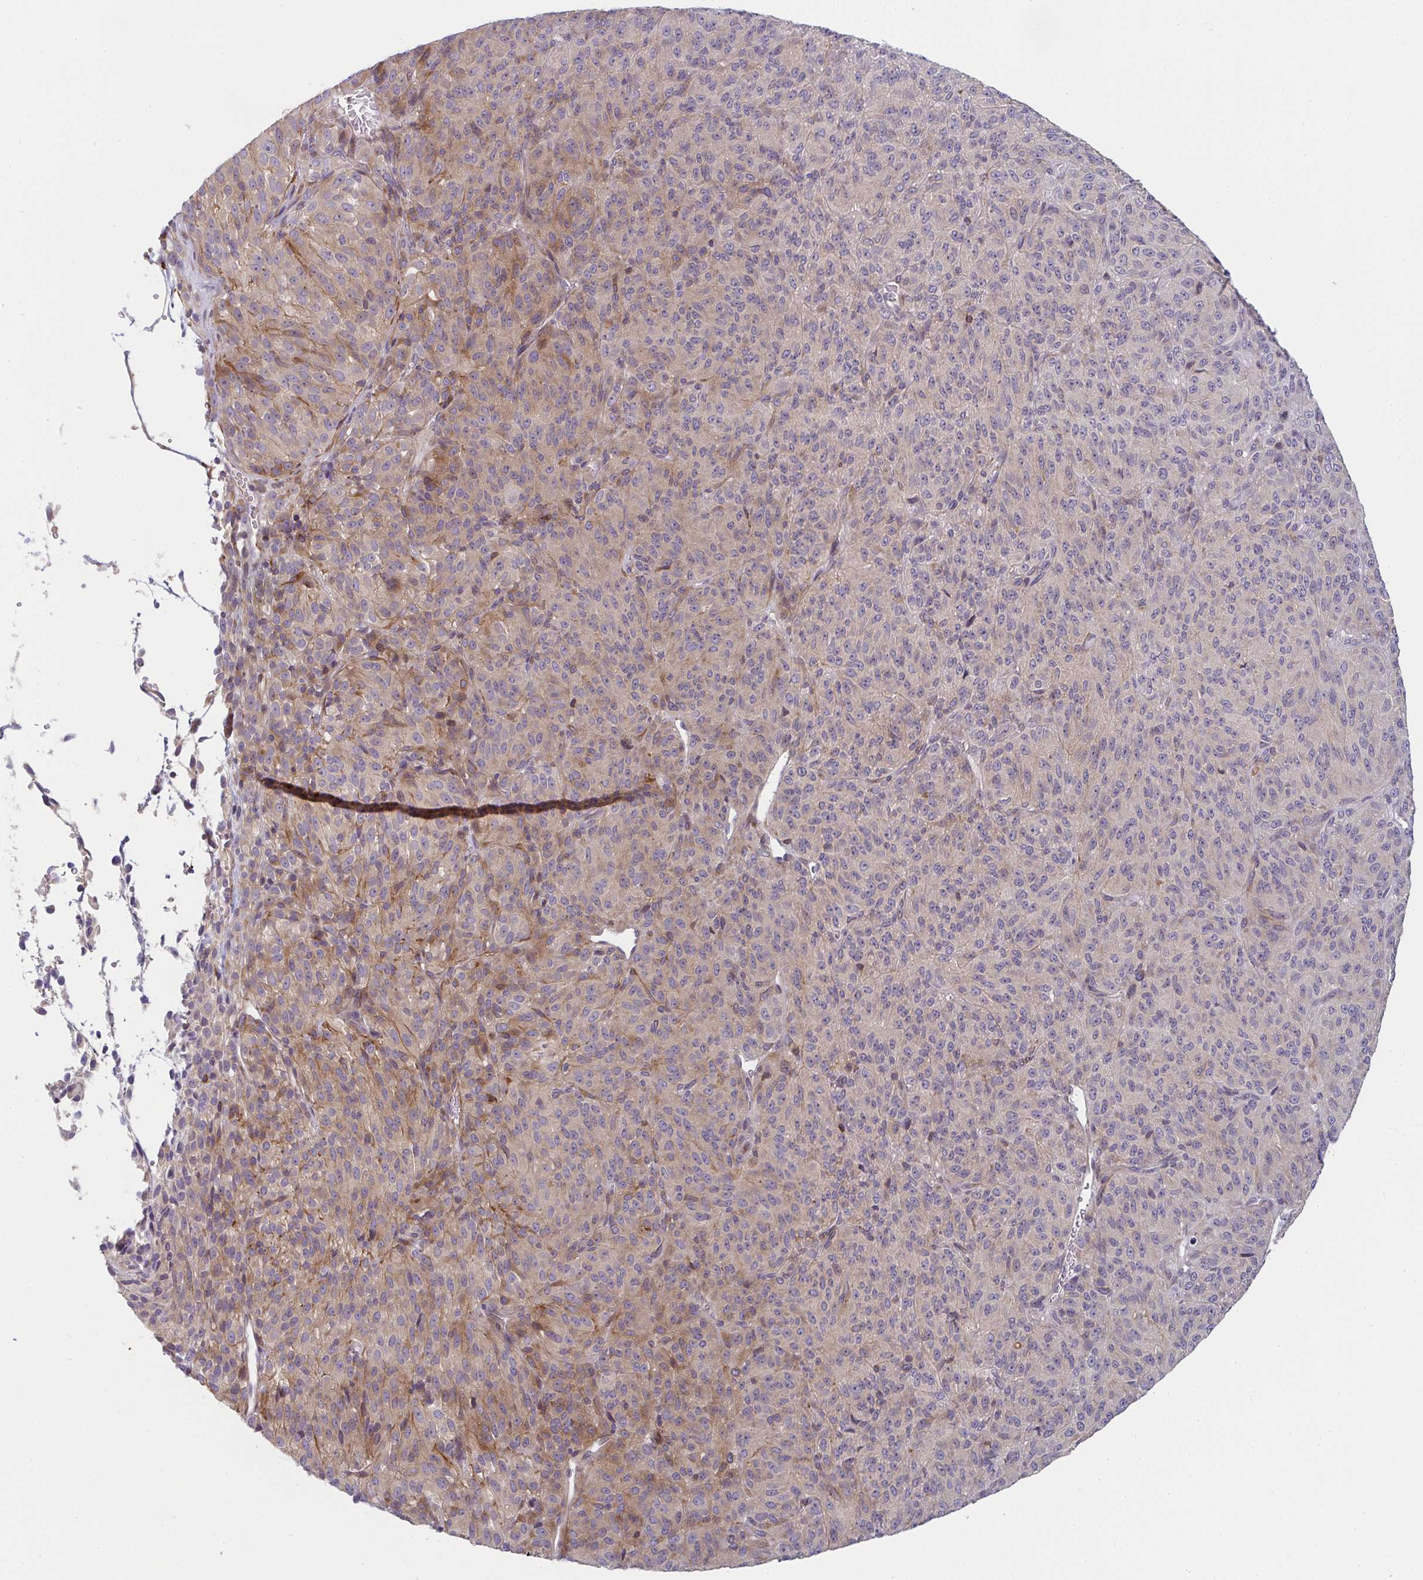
{"staining": {"intensity": "moderate", "quantity": "25%-75%", "location": "cytoplasmic/membranous"}, "tissue": "melanoma", "cell_type": "Tumor cells", "image_type": "cancer", "snomed": [{"axis": "morphology", "description": "Malignant melanoma, Metastatic site"}, {"axis": "topography", "description": "Brain"}], "caption": "This image shows immunohistochemistry staining of malignant melanoma (metastatic site), with medium moderate cytoplasmic/membranous expression in about 25%-75% of tumor cells.", "gene": "CSF3R", "patient": {"sex": "female", "age": 56}}